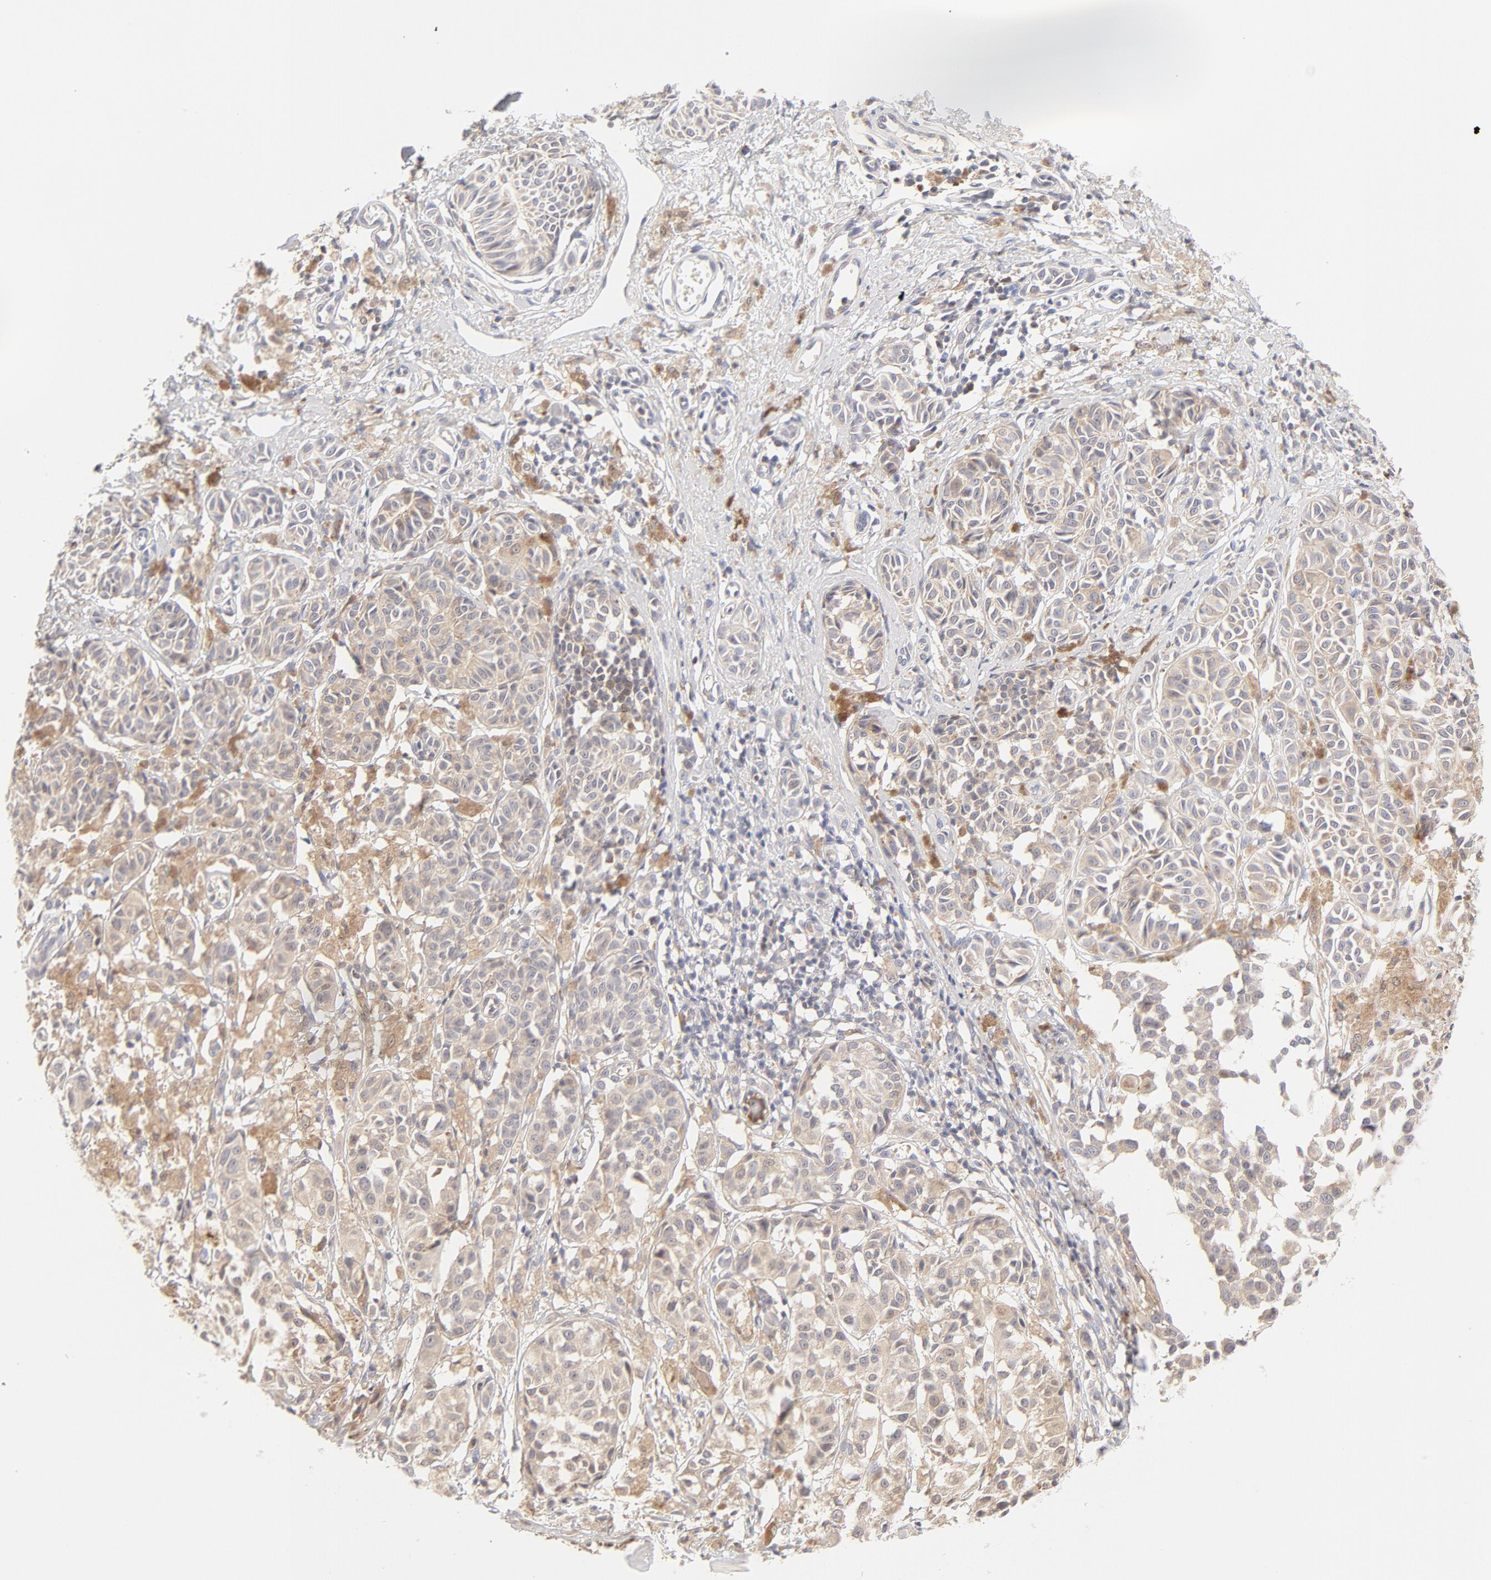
{"staining": {"intensity": "moderate", "quantity": ">75%", "location": "cytoplasmic/membranous"}, "tissue": "melanoma", "cell_type": "Tumor cells", "image_type": "cancer", "snomed": [{"axis": "morphology", "description": "Malignant melanoma, NOS"}, {"axis": "topography", "description": "Skin"}], "caption": "Human malignant melanoma stained for a protein (brown) reveals moderate cytoplasmic/membranous positive expression in approximately >75% of tumor cells.", "gene": "RPS6KA1", "patient": {"sex": "male", "age": 76}}